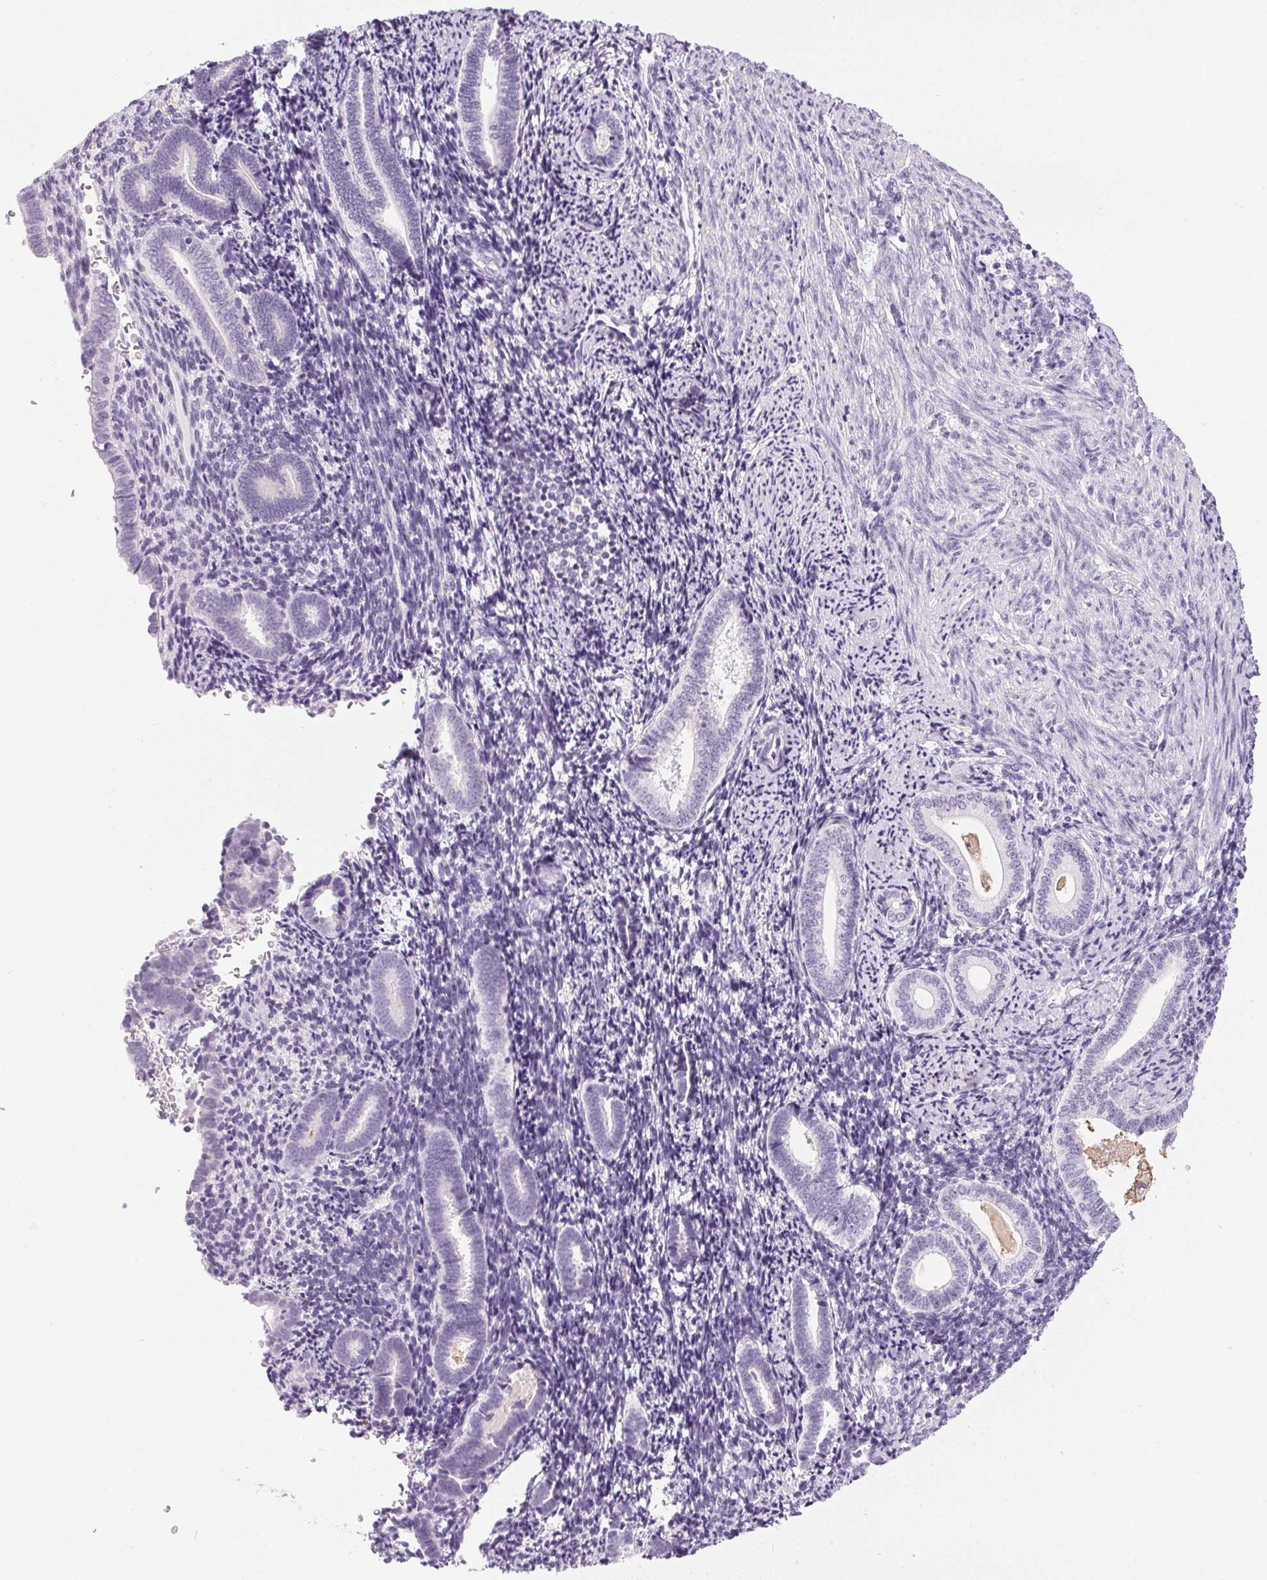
{"staining": {"intensity": "negative", "quantity": "none", "location": "none"}, "tissue": "endometrium", "cell_type": "Cells in endometrial stroma", "image_type": "normal", "snomed": [{"axis": "morphology", "description": "Normal tissue, NOS"}, {"axis": "topography", "description": "Endometrium"}], "caption": "A micrograph of human endometrium is negative for staining in cells in endometrial stroma.", "gene": "COL7A1", "patient": {"sex": "female", "age": 57}}